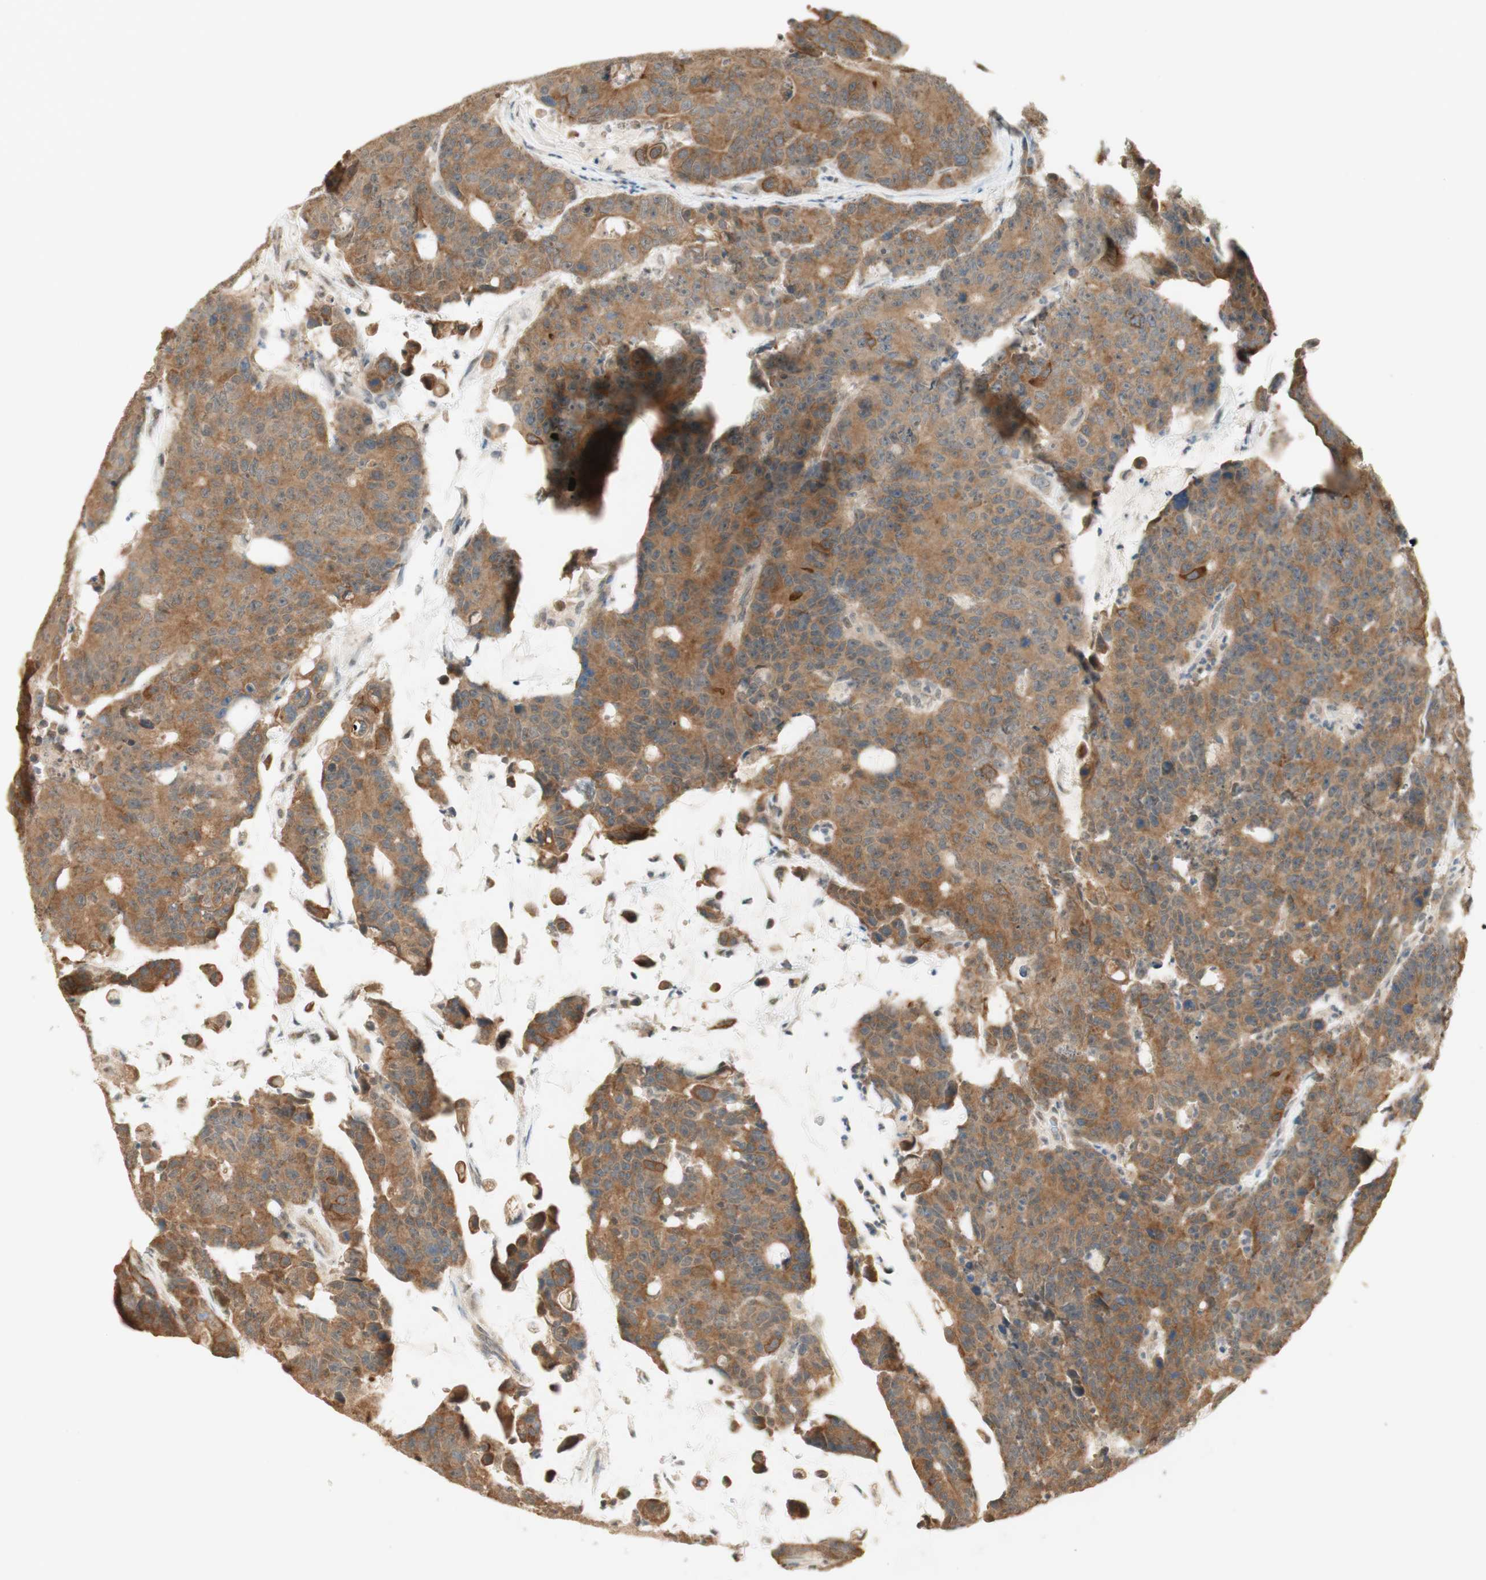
{"staining": {"intensity": "moderate", "quantity": ">75%", "location": "cytoplasmic/membranous"}, "tissue": "colorectal cancer", "cell_type": "Tumor cells", "image_type": "cancer", "snomed": [{"axis": "morphology", "description": "Adenocarcinoma, NOS"}, {"axis": "topography", "description": "Colon"}], "caption": "This histopathology image demonstrates immunohistochemistry (IHC) staining of adenocarcinoma (colorectal), with medium moderate cytoplasmic/membranous staining in approximately >75% of tumor cells.", "gene": "SPINT2", "patient": {"sex": "female", "age": 86}}